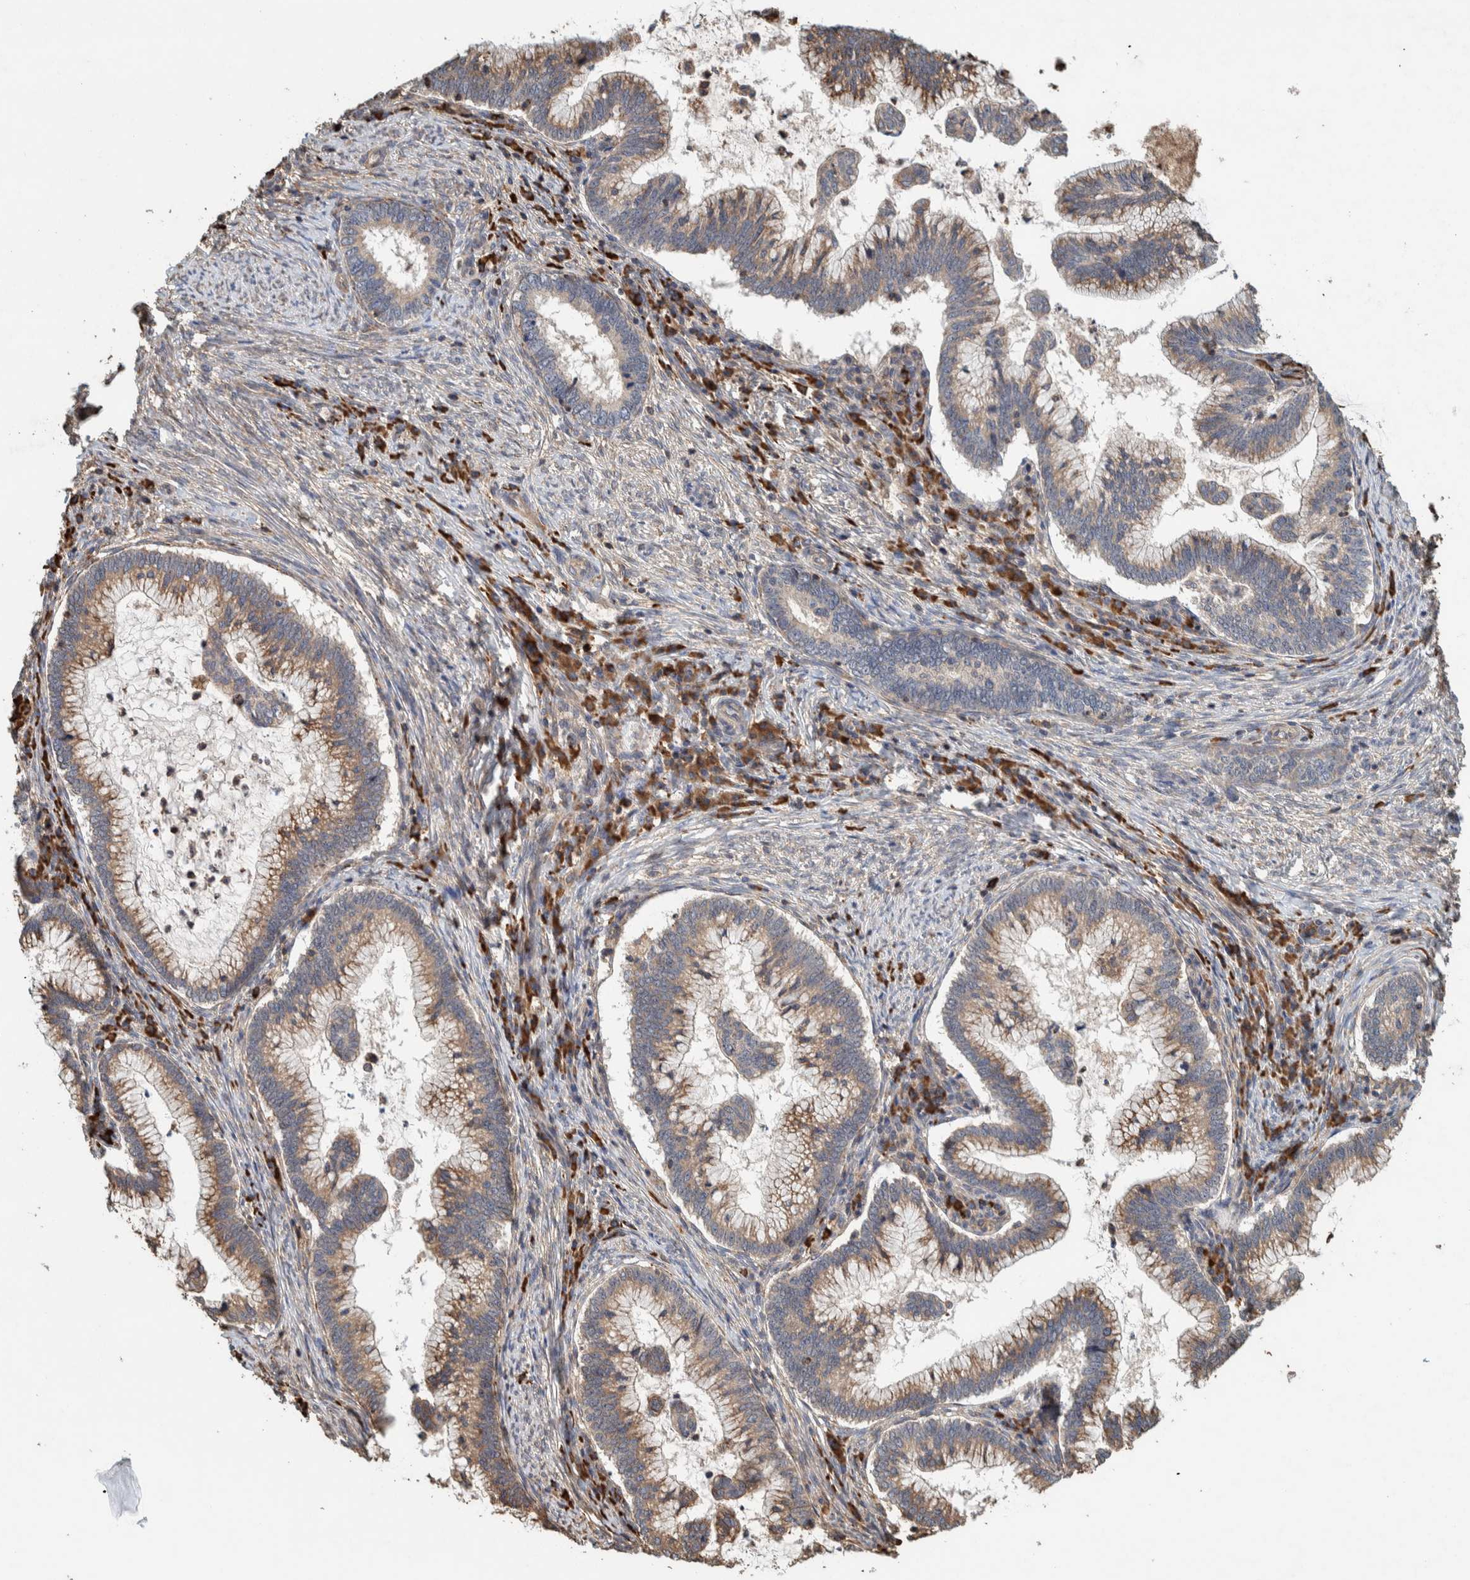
{"staining": {"intensity": "moderate", "quantity": ">75%", "location": "cytoplasmic/membranous"}, "tissue": "cervical cancer", "cell_type": "Tumor cells", "image_type": "cancer", "snomed": [{"axis": "morphology", "description": "Adenocarcinoma, NOS"}, {"axis": "topography", "description": "Cervix"}], "caption": "Immunohistochemistry (IHC) image of human adenocarcinoma (cervical) stained for a protein (brown), which exhibits medium levels of moderate cytoplasmic/membranous staining in about >75% of tumor cells.", "gene": "PLA2G3", "patient": {"sex": "female", "age": 36}}